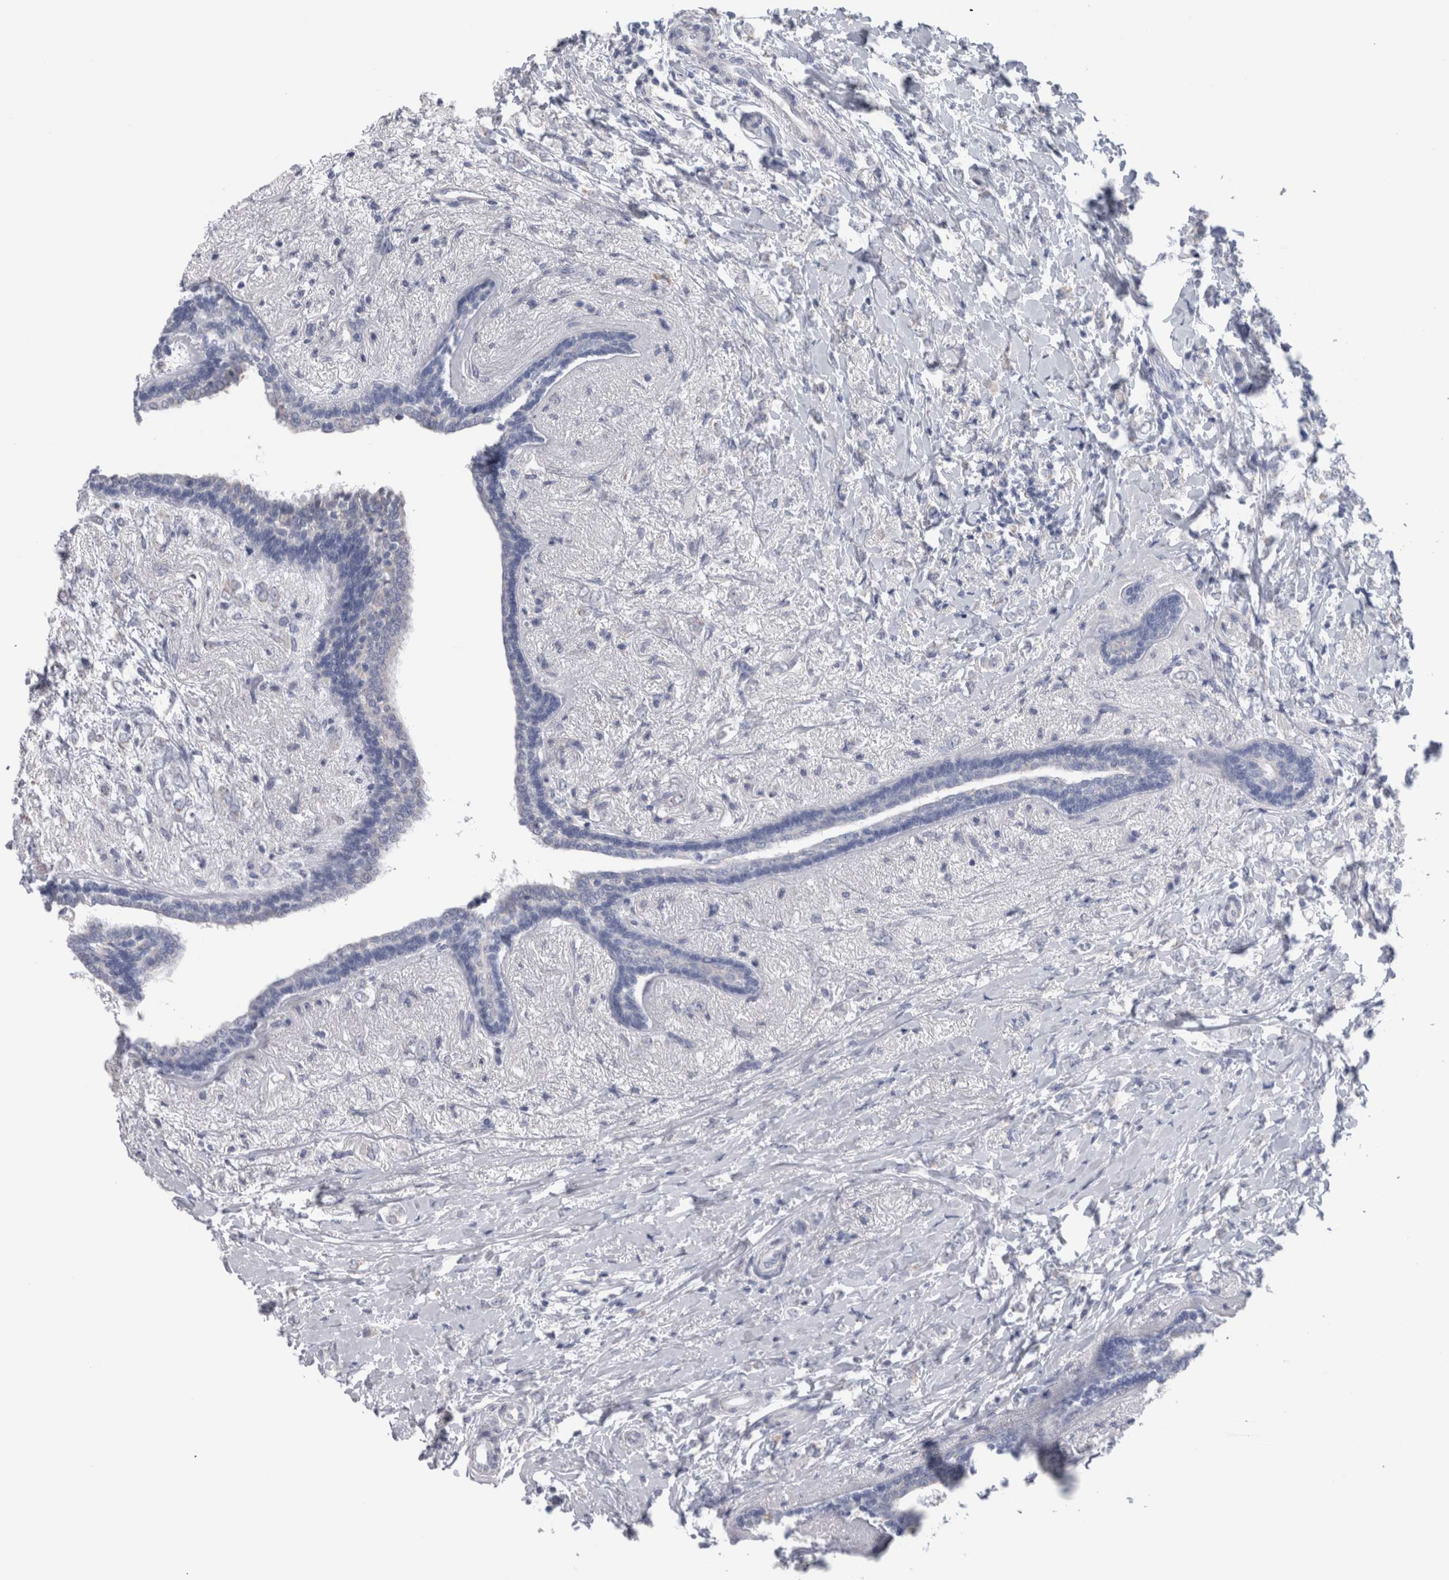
{"staining": {"intensity": "negative", "quantity": "none", "location": "none"}, "tissue": "breast cancer", "cell_type": "Tumor cells", "image_type": "cancer", "snomed": [{"axis": "morphology", "description": "Normal tissue, NOS"}, {"axis": "morphology", "description": "Lobular carcinoma"}, {"axis": "topography", "description": "Breast"}], "caption": "High magnification brightfield microscopy of breast lobular carcinoma stained with DAB (brown) and counterstained with hematoxylin (blue): tumor cells show no significant expression.", "gene": "GDAP1", "patient": {"sex": "female", "age": 47}}